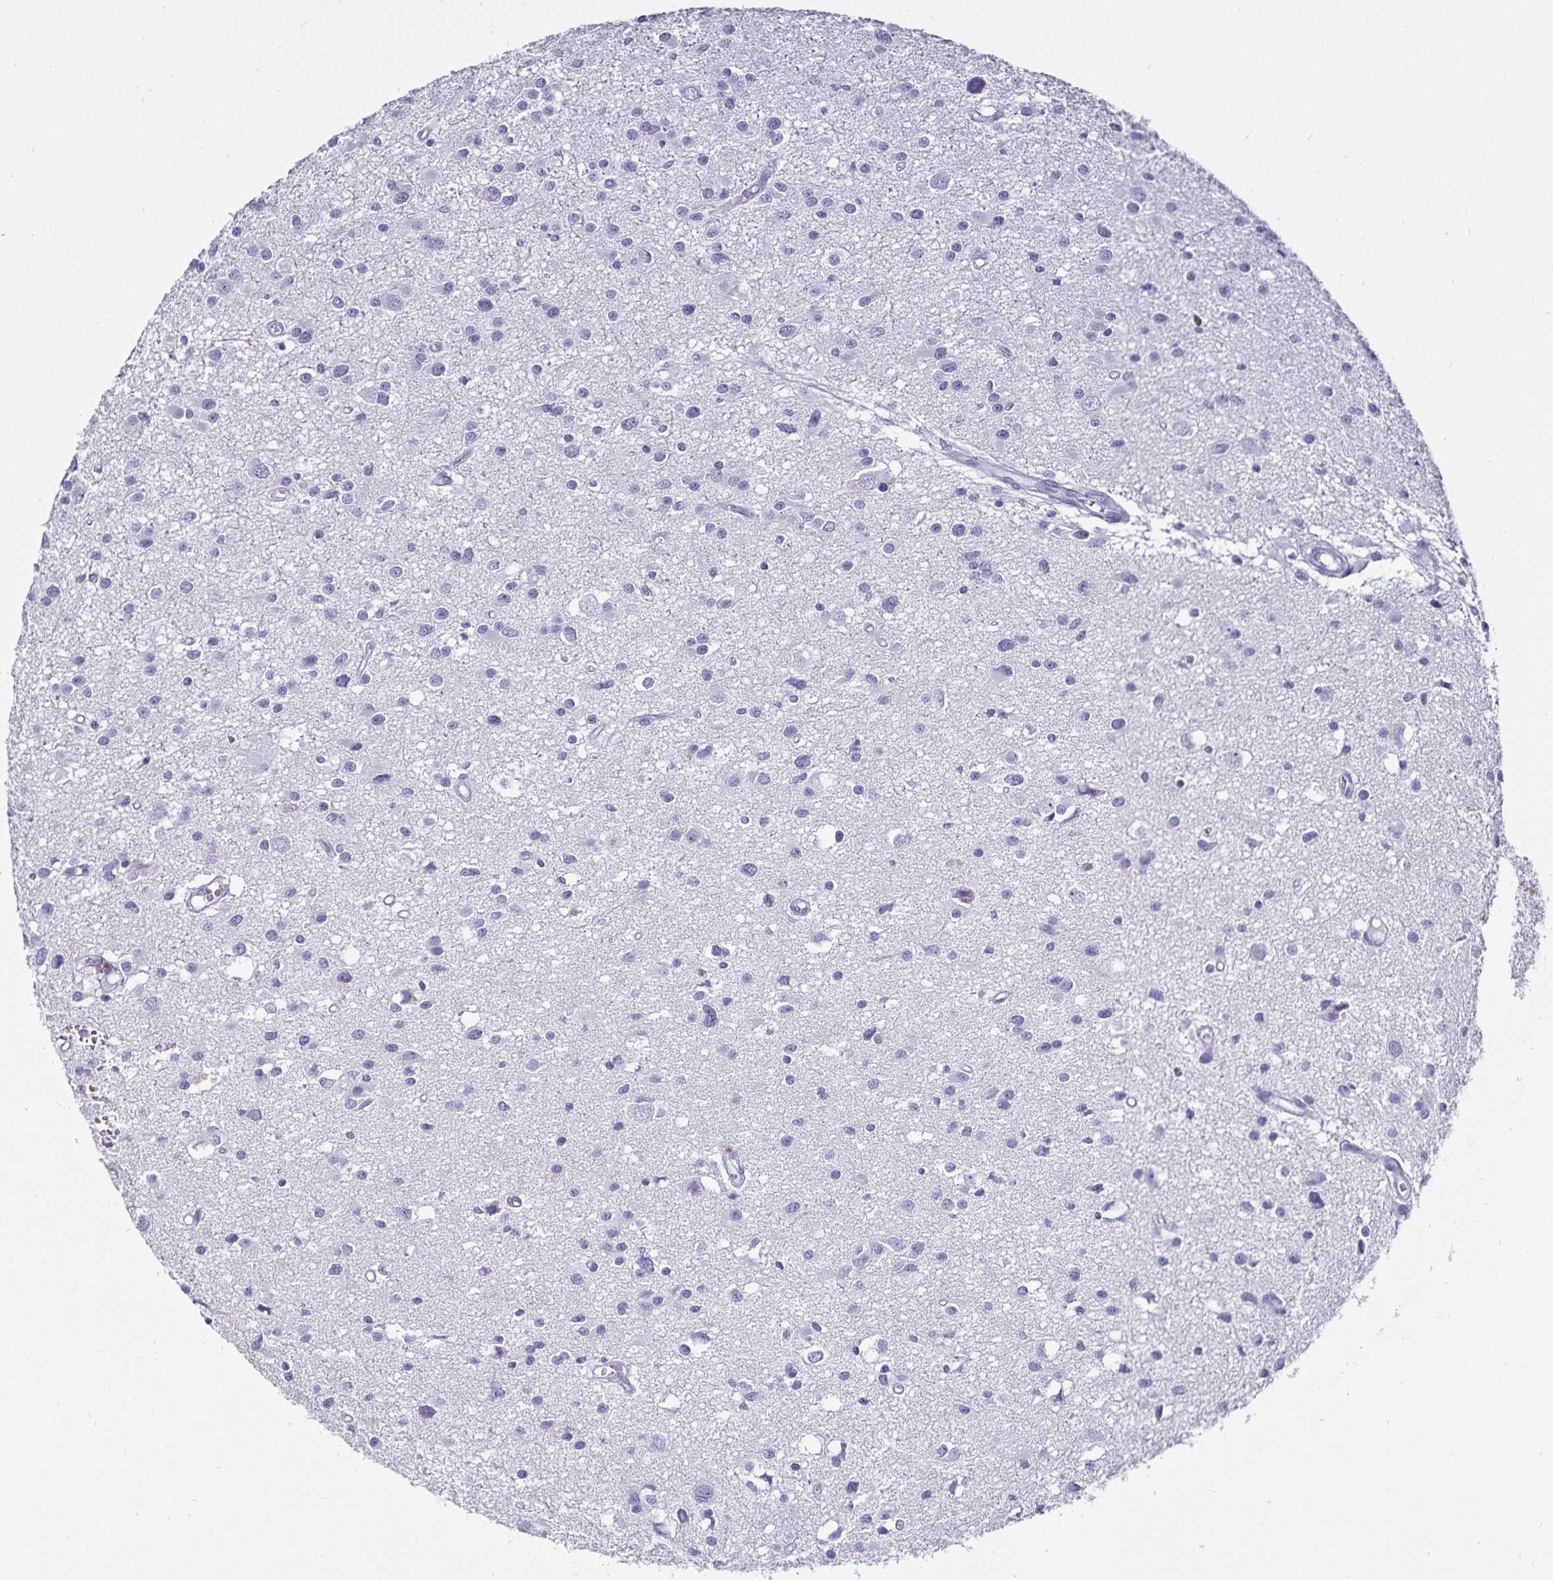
{"staining": {"intensity": "negative", "quantity": "none", "location": "none"}, "tissue": "glioma", "cell_type": "Tumor cells", "image_type": "cancer", "snomed": [{"axis": "morphology", "description": "Glioma, malignant, High grade"}, {"axis": "topography", "description": "Brain"}], "caption": "The histopathology image shows no significant expression in tumor cells of glioma. (Immunohistochemistry (ihc), brightfield microscopy, high magnification).", "gene": "DEFA6", "patient": {"sex": "male", "age": 54}}